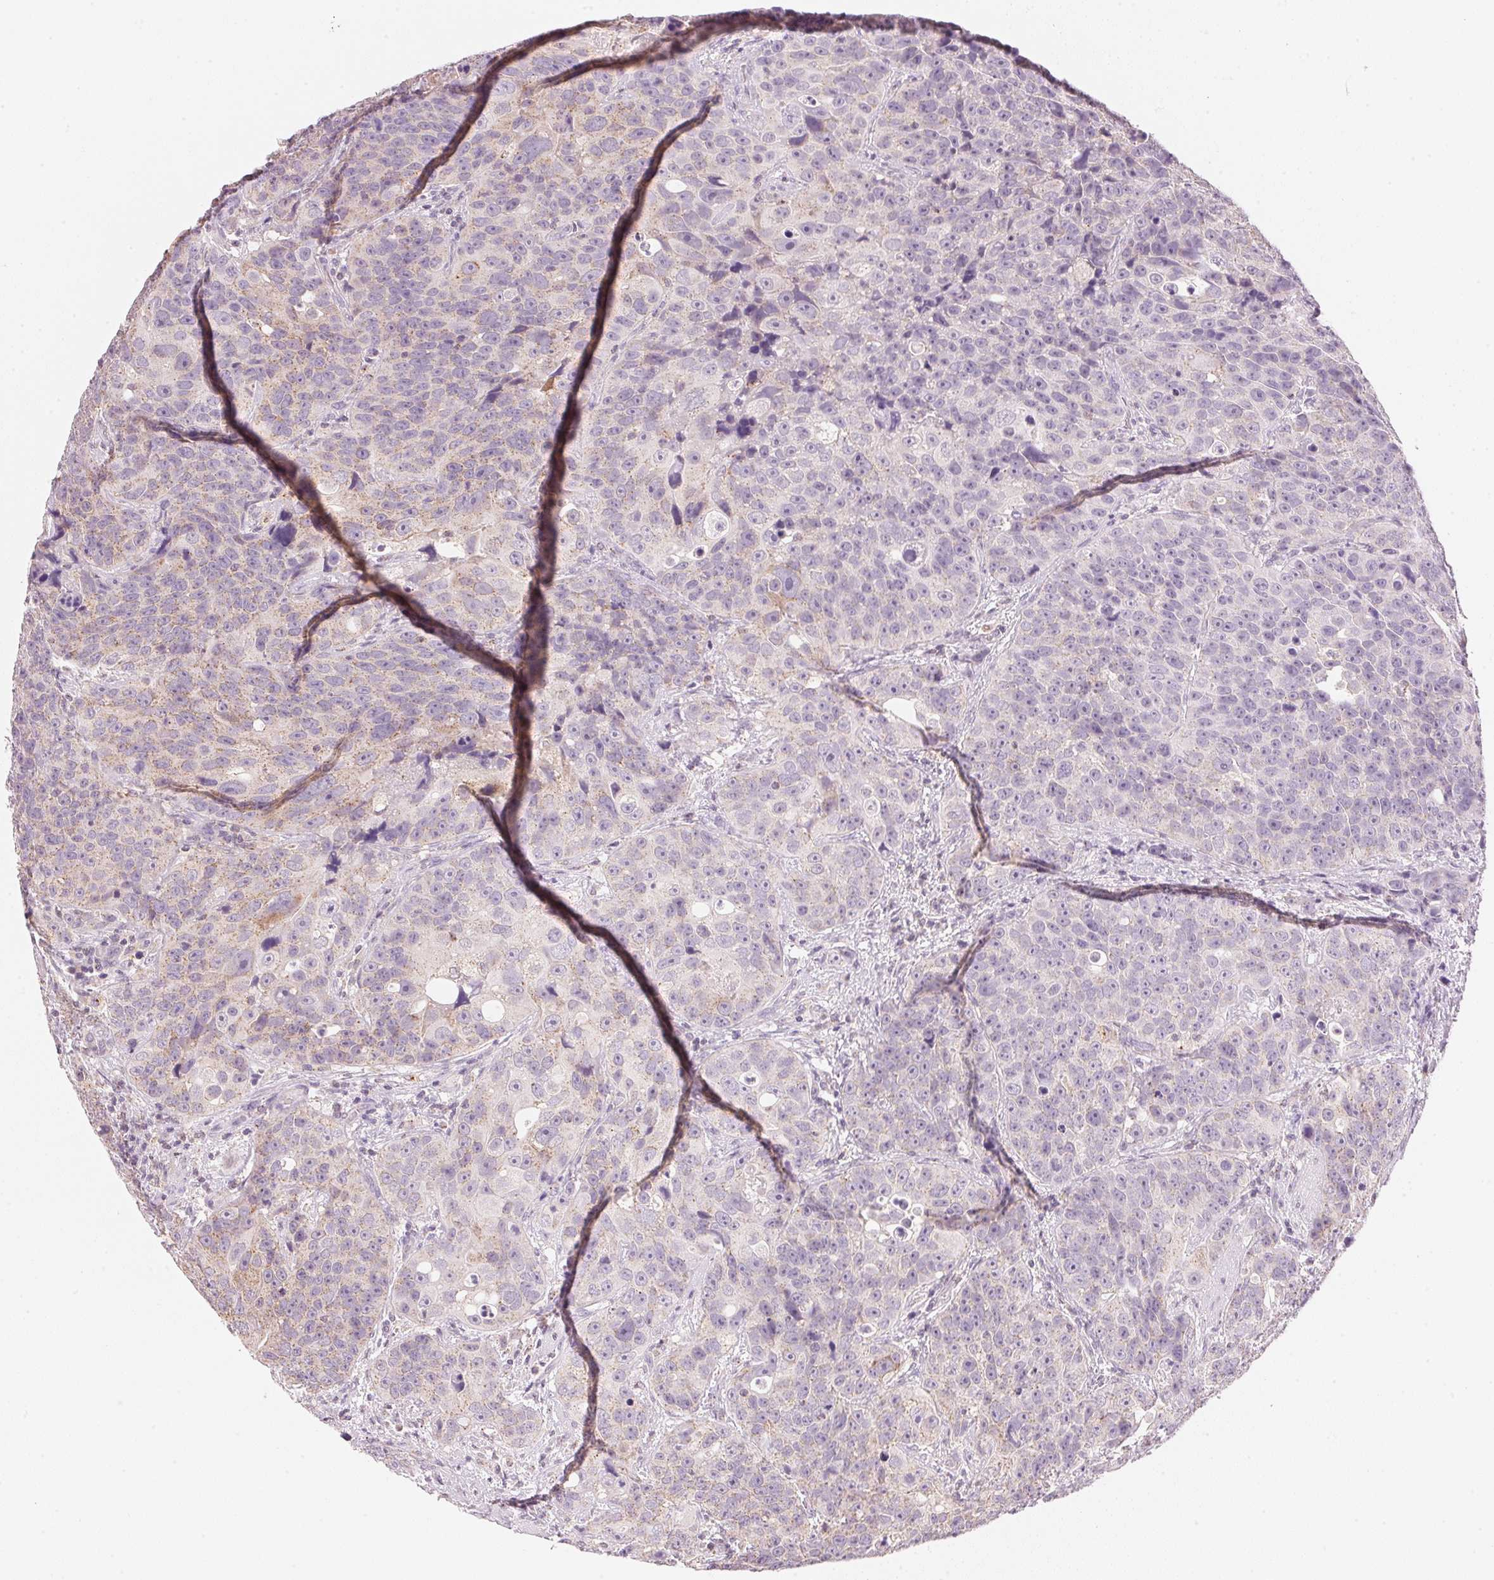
{"staining": {"intensity": "weak", "quantity": "<25%", "location": "cytoplasmic/membranous"}, "tissue": "urothelial cancer", "cell_type": "Tumor cells", "image_type": "cancer", "snomed": [{"axis": "morphology", "description": "Urothelial carcinoma, NOS"}, {"axis": "topography", "description": "Urinary bladder"}], "caption": "IHC image of neoplastic tissue: human urothelial cancer stained with DAB (3,3'-diaminobenzidine) displays no significant protein expression in tumor cells. The staining was performed using DAB to visualize the protein expression in brown, while the nuclei were stained in blue with hematoxylin (Magnification: 20x).", "gene": "HOXB13", "patient": {"sex": "male", "age": 52}}